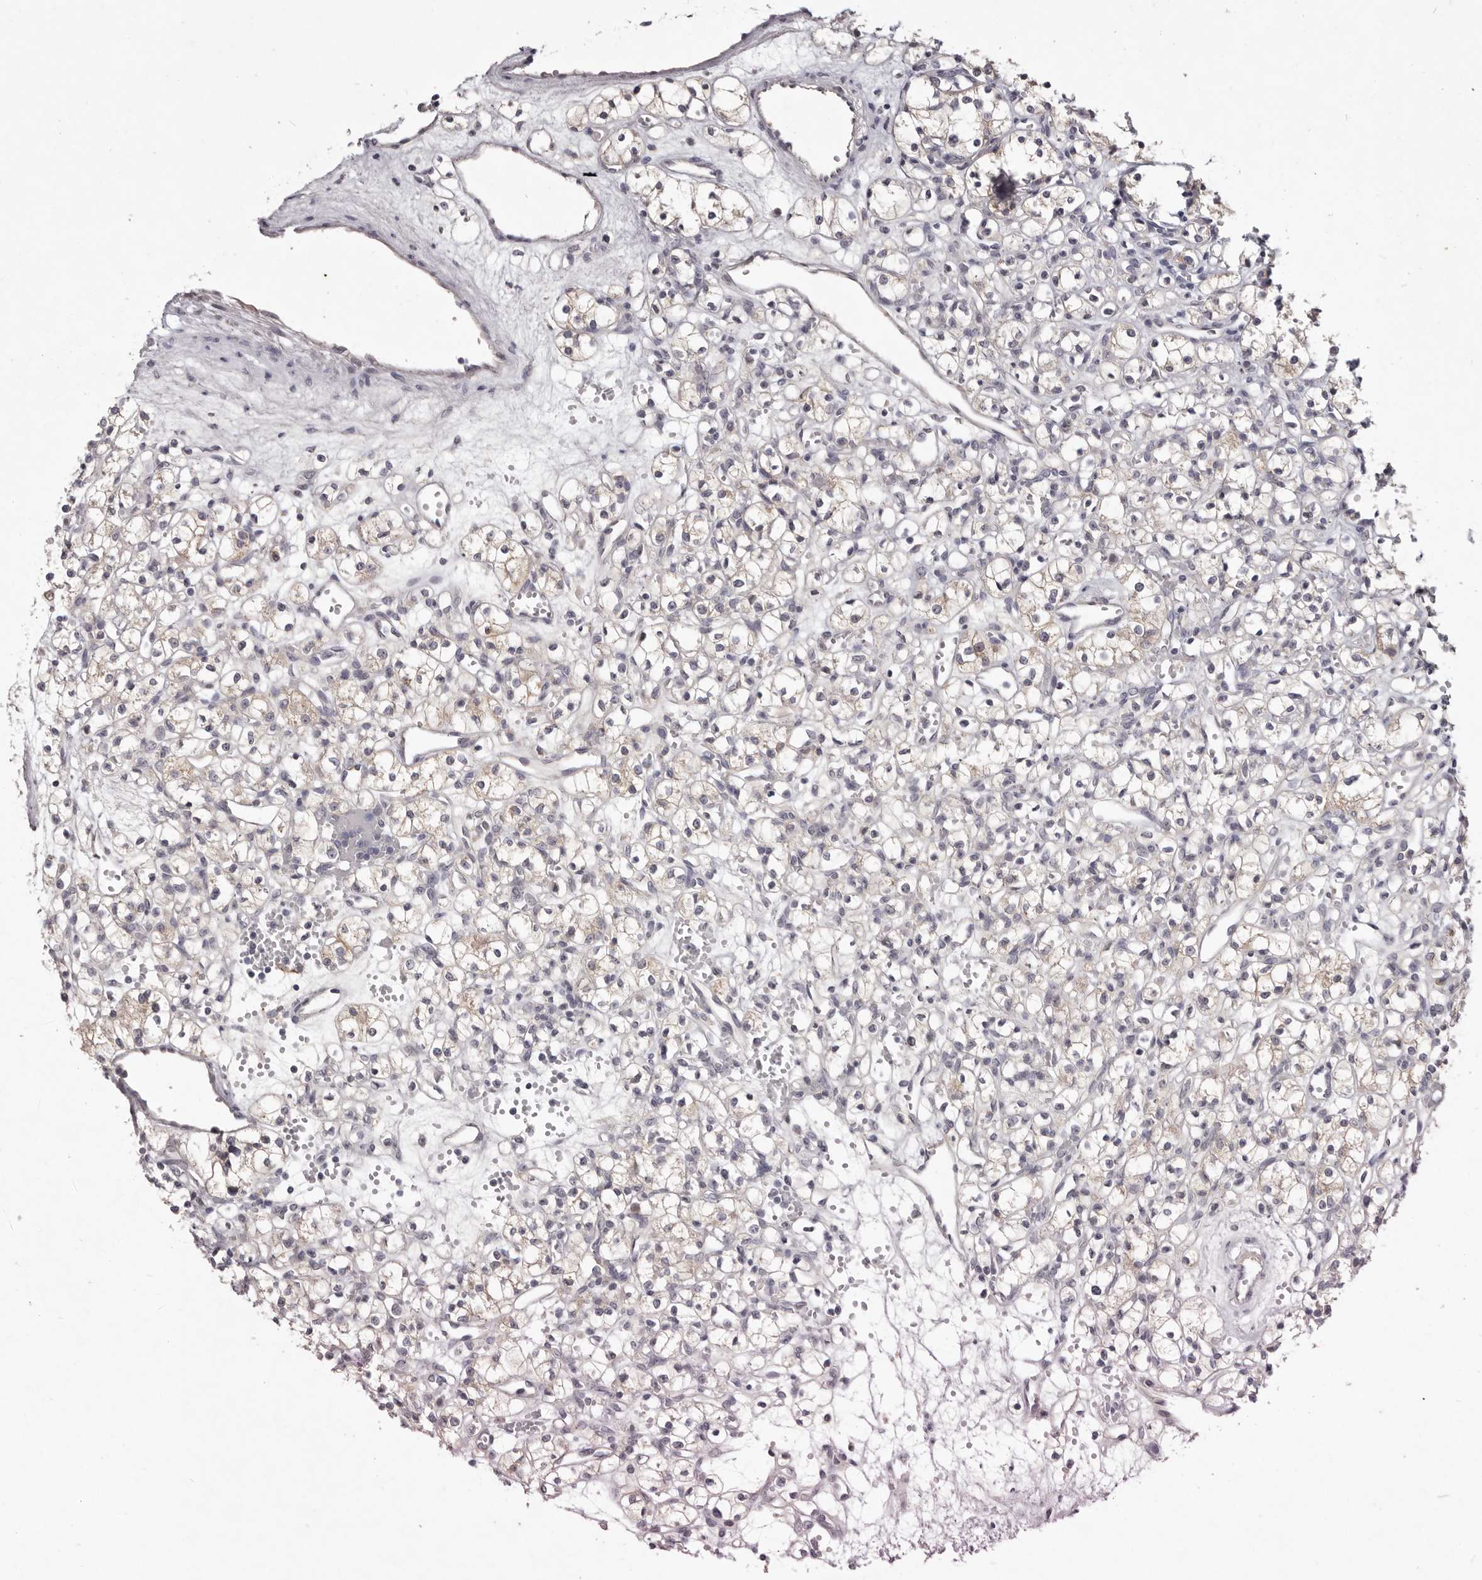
{"staining": {"intensity": "negative", "quantity": "none", "location": "none"}, "tissue": "renal cancer", "cell_type": "Tumor cells", "image_type": "cancer", "snomed": [{"axis": "morphology", "description": "Adenocarcinoma, NOS"}, {"axis": "topography", "description": "Kidney"}], "caption": "Immunohistochemistry (IHC) image of human renal cancer (adenocarcinoma) stained for a protein (brown), which exhibits no staining in tumor cells.", "gene": "GARNL3", "patient": {"sex": "female", "age": 59}}